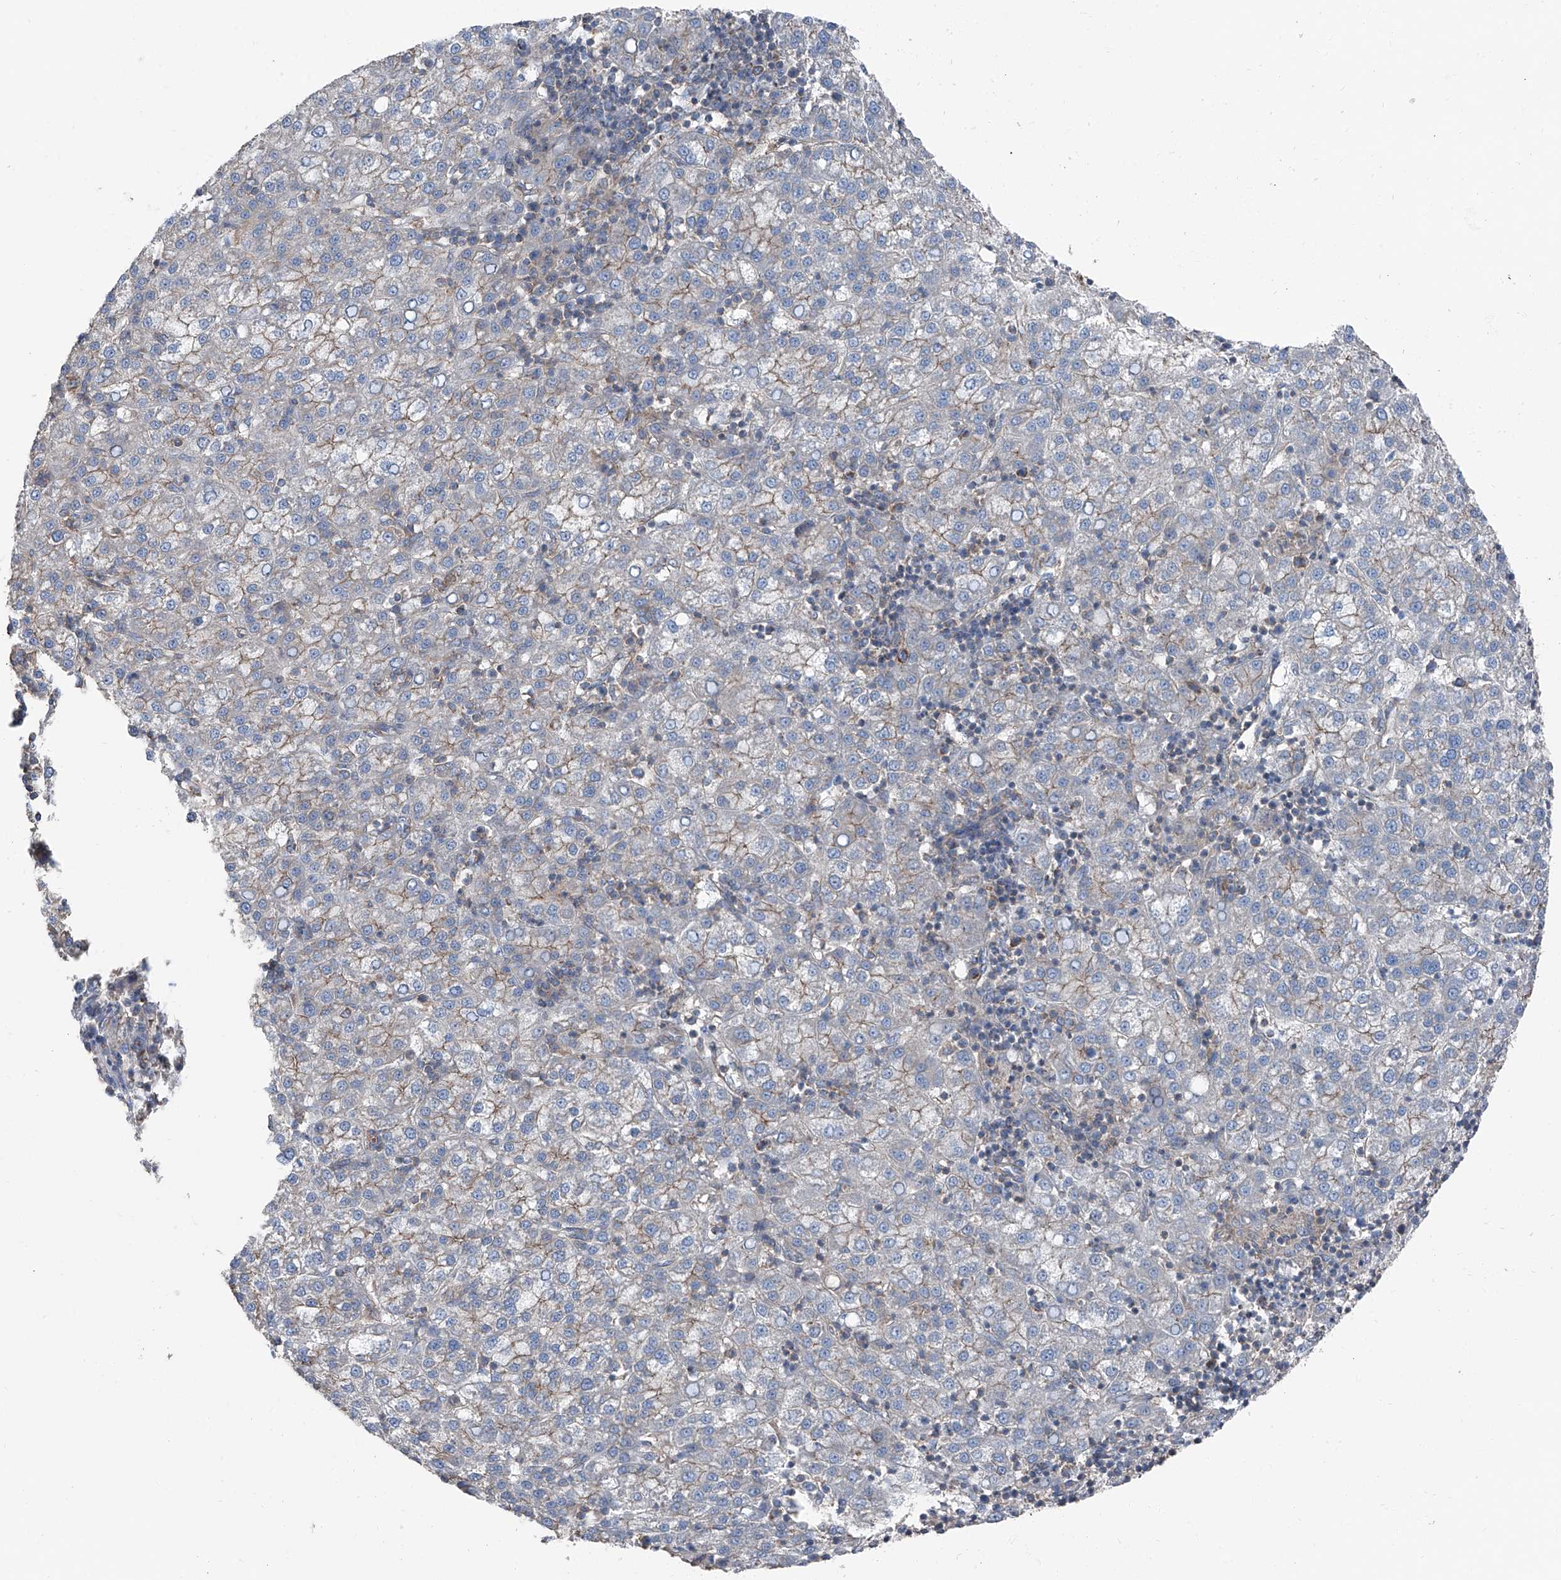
{"staining": {"intensity": "moderate", "quantity": "<25%", "location": "cytoplasmic/membranous"}, "tissue": "liver cancer", "cell_type": "Tumor cells", "image_type": "cancer", "snomed": [{"axis": "morphology", "description": "Carcinoma, Hepatocellular, NOS"}, {"axis": "topography", "description": "Liver"}], "caption": "Protein analysis of hepatocellular carcinoma (liver) tissue reveals moderate cytoplasmic/membranous positivity in approximately <25% of tumor cells.", "gene": "GPR142", "patient": {"sex": "female", "age": 58}}